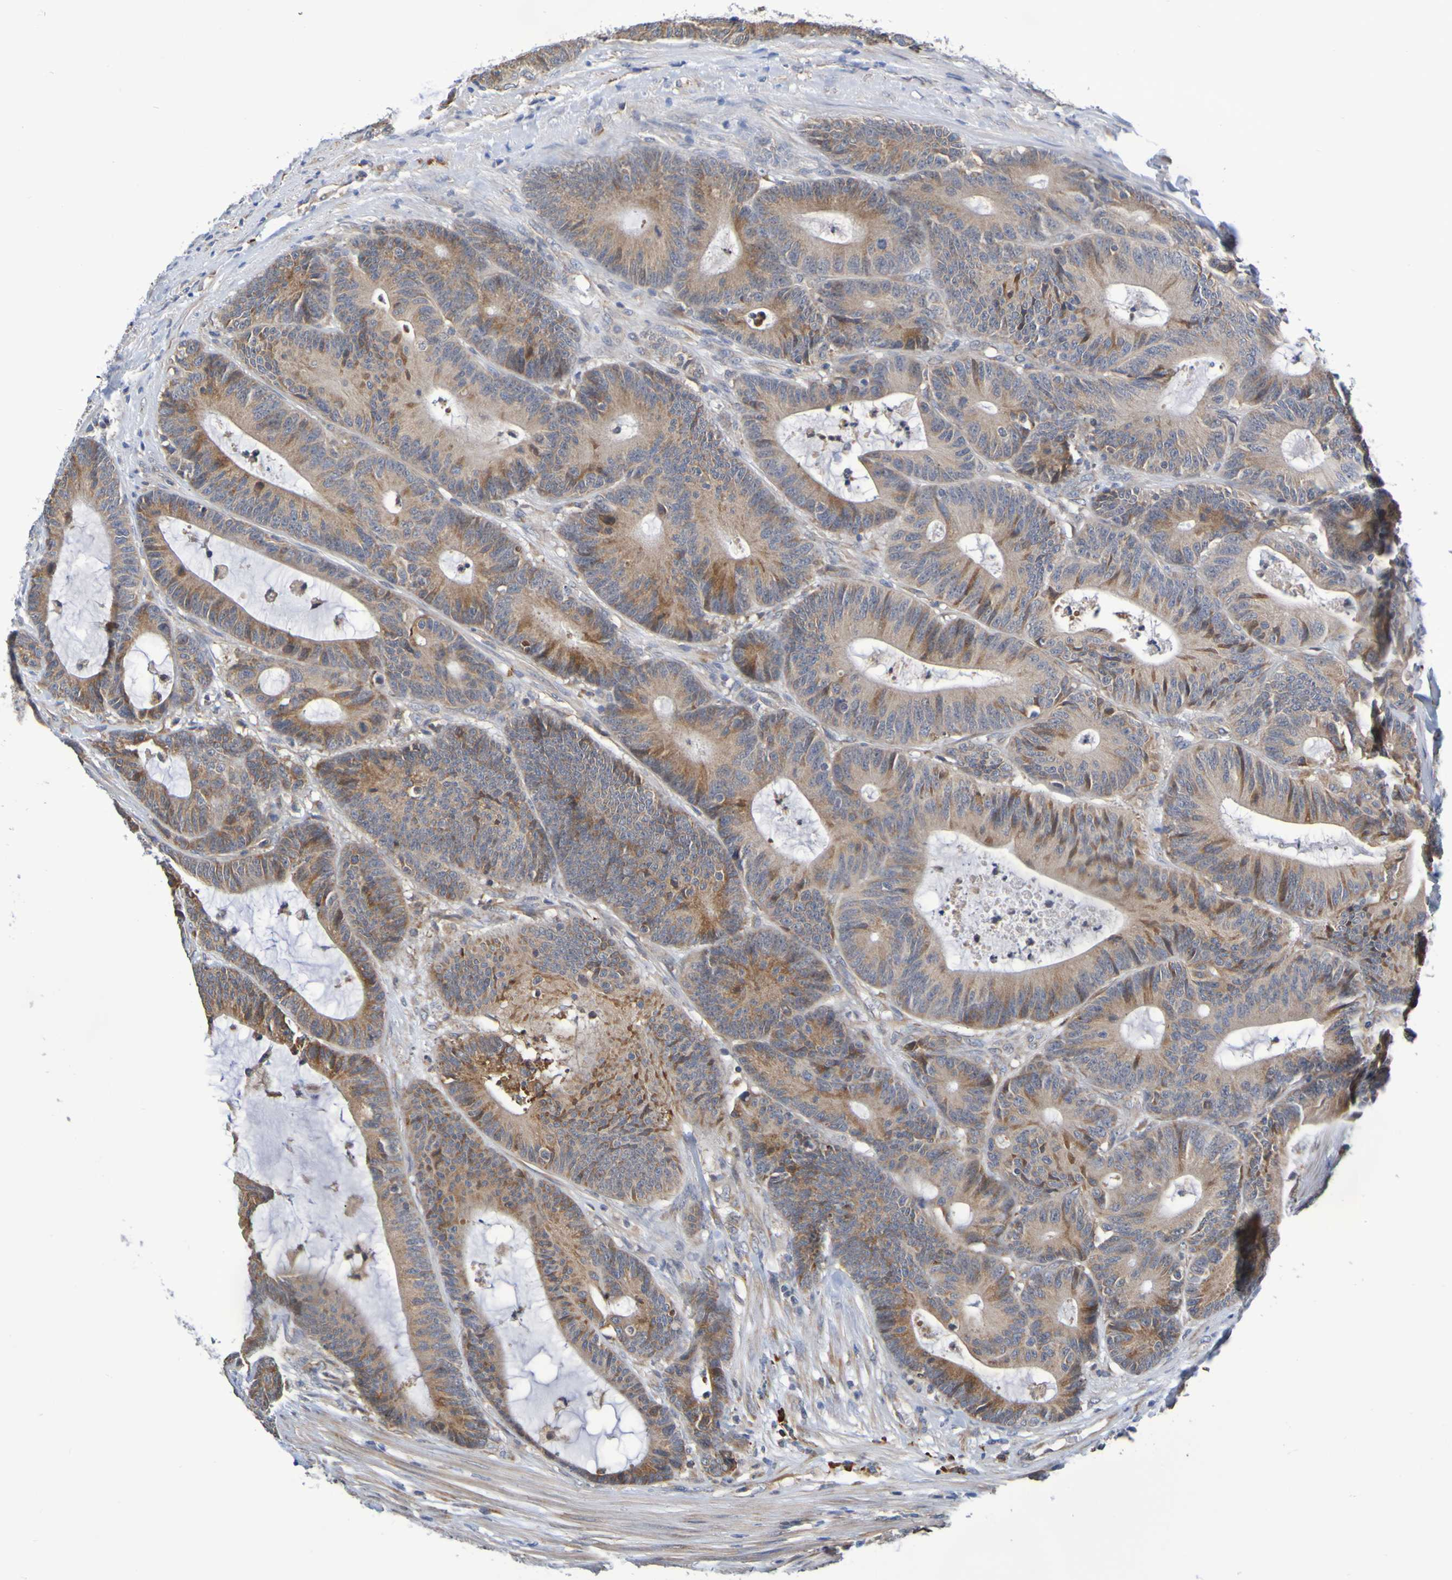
{"staining": {"intensity": "weak", "quantity": ">75%", "location": "cytoplasmic/membranous"}, "tissue": "colorectal cancer", "cell_type": "Tumor cells", "image_type": "cancer", "snomed": [{"axis": "morphology", "description": "Adenocarcinoma, NOS"}, {"axis": "topography", "description": "Colon"}], "caption": "Immunohistochemistry (IHC) of colorectal adenocarcinoma displays low levels of weak cytoplasmic/membranous staining in about >75% of tumor cells.", "gene": "CLDN18", "patient": {"sex": "female", "age": 84}}